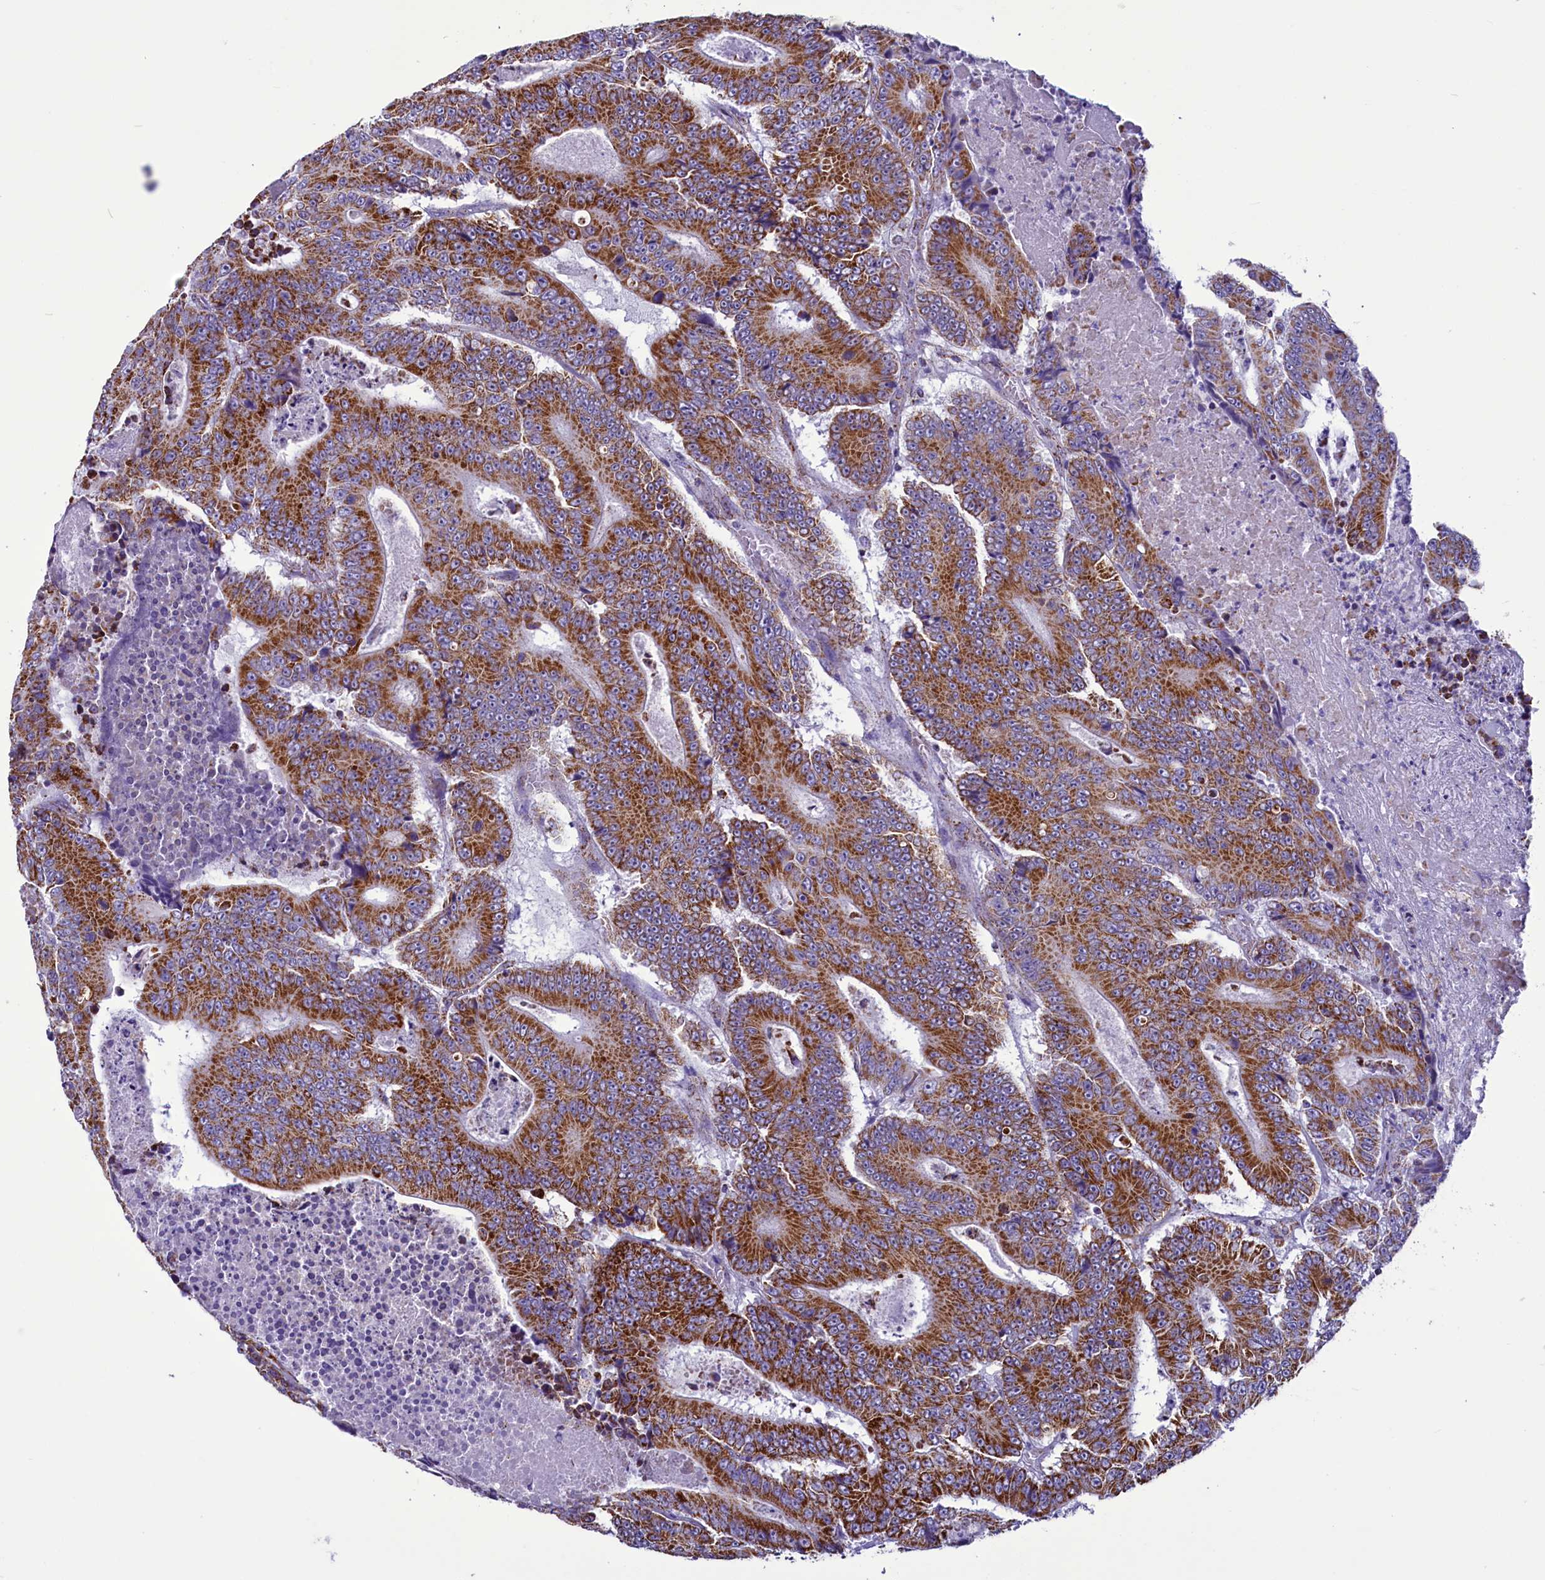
{"staining": {"intensity": "strong", "quantity": ">75%", "location": "cytoplasmic/membranous"}, "tissue": "colorectal cancer", "cell_type": "Tumor cells", "image_type": "cancer", "snomed": [{"axis": "morphology", "description": "Adenocarcinoma, NOS"}, {"axis": "topography", "description": "Colon"}], "caption": "Approximately >75% of tumor cells in colorectal cancer (adenocarcinoma) exhibit strong cytoplasmic/membranous protein staining as visualized by brown immunohistochemical staining.", "gene": "ICA1L", "patient": {"sex": "male", "age": 83}}